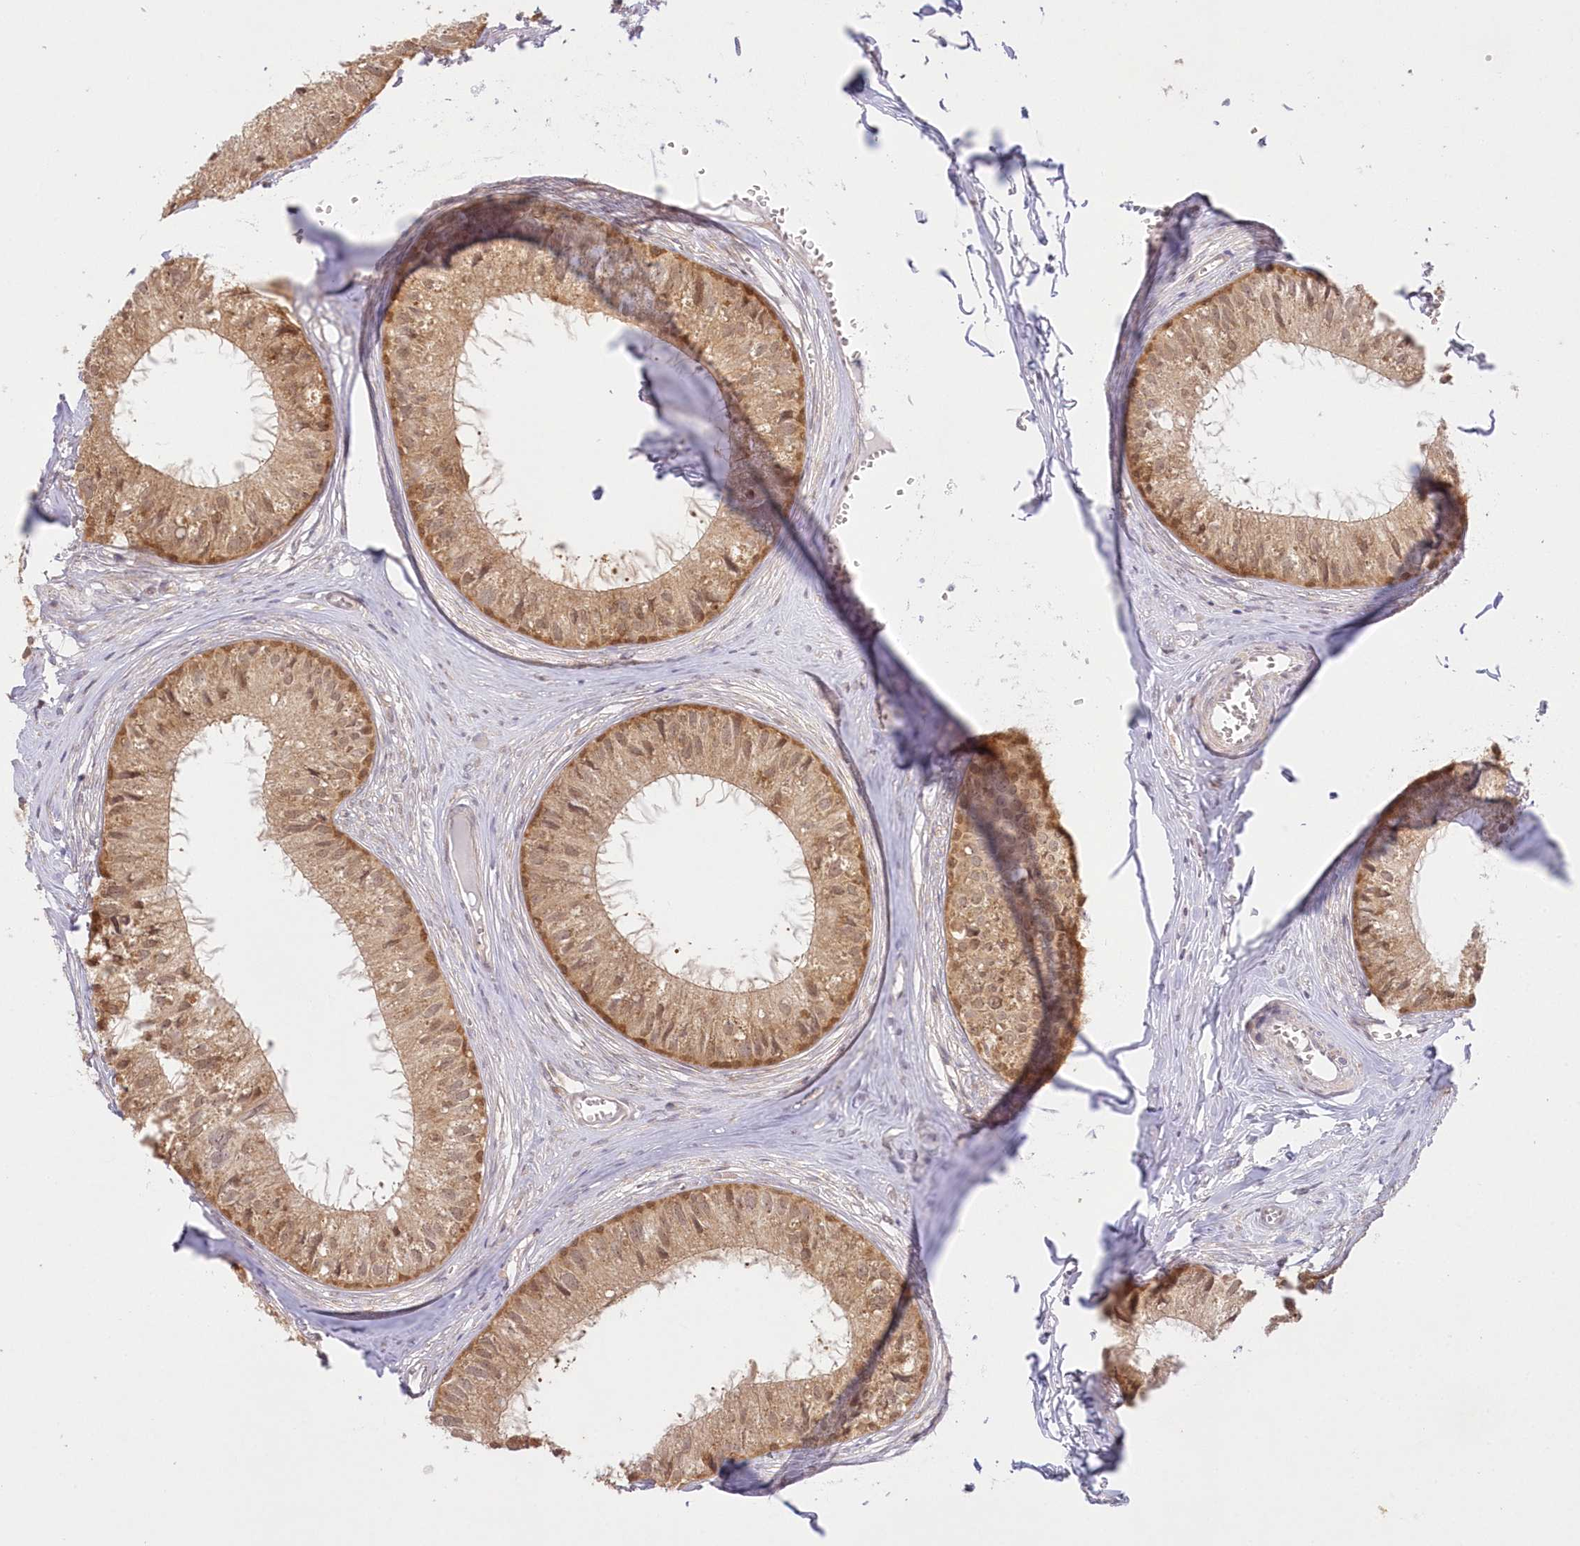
{"staining": {"intensity": "moderate", "quantity": ">75%", "location": "cytoplasmic/membranous"}, "tissue": "epididymis", "cell_type": "Glandular cells", "image_type": "normal", "snomed": [{"axis": "morphology", "description": "Normal tissue, NOS"}, {"axis": "topography", "description": "Epididymis"}], "caption": "Moderate cytoplasmic/membranous protein positivity is appreciated in about >75% of glandular cells in epididymis.", "gene": "RNPEP", "patient": {"sex": "male", "age": 36}}